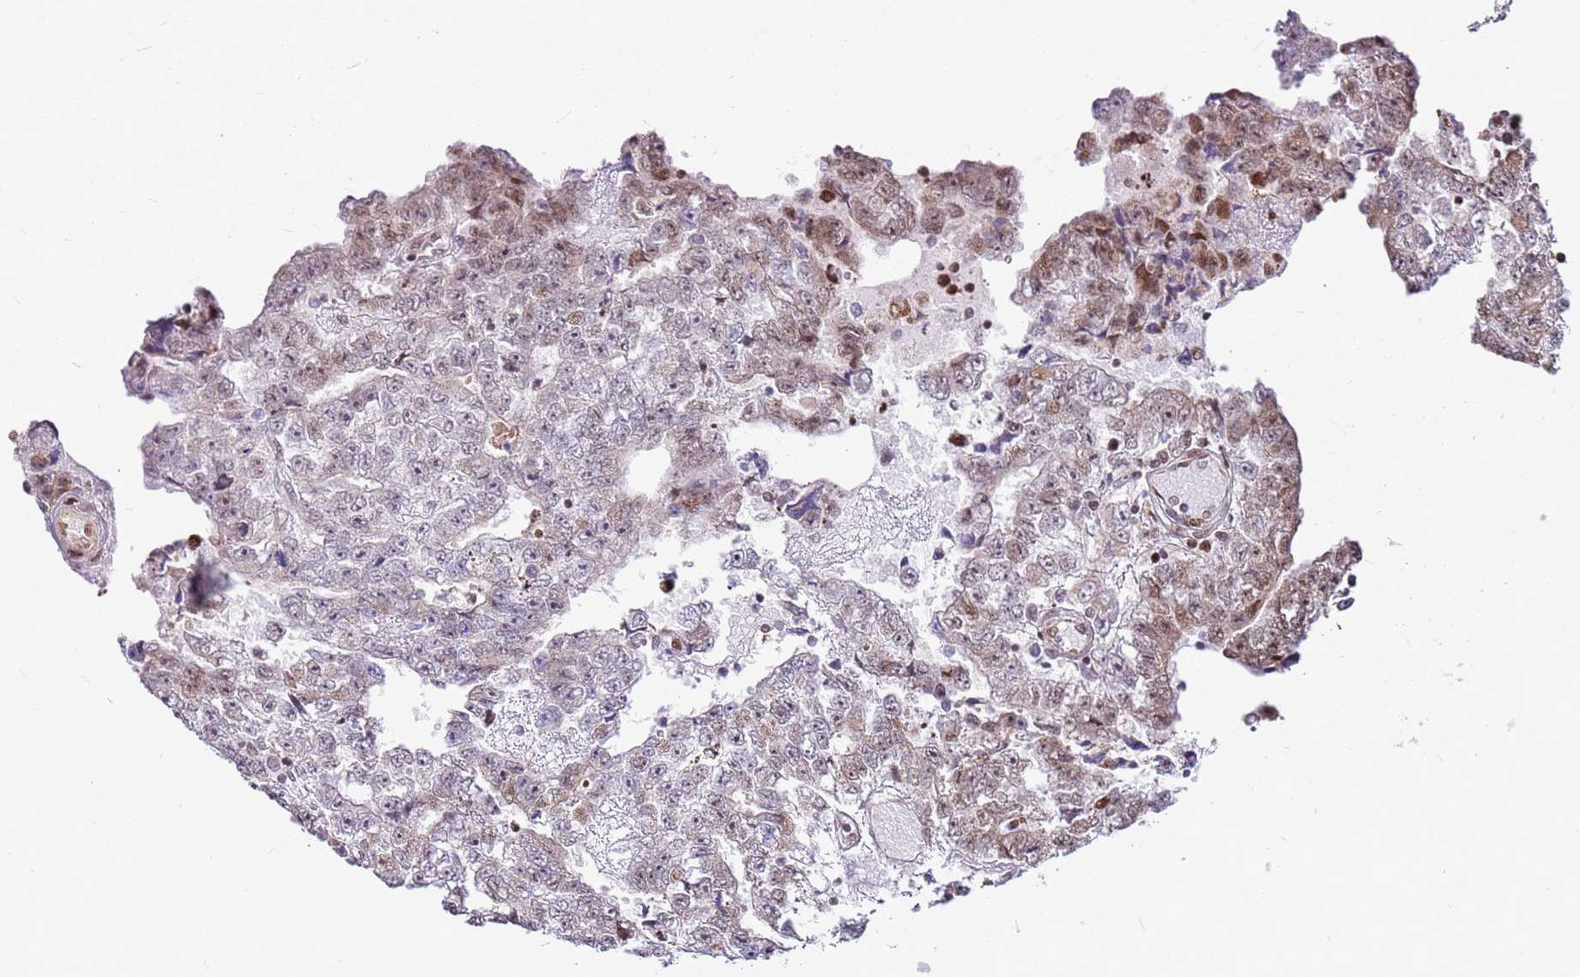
{"staining": {"intensity": "moderate", "quantity": "<25%", "location": "nuclear"}, "tissue": "testis cancer", "cell_type": "Tumor cells", "image_type": "cancer", "snomed": [{"axis": "morphology", "description": "Carcinoma, Embryonal, NOS"}, {"axis": "topography", "description": "Testis"}], "caption": "About <25% of tumor cells in human testis cancer reveal moderate nuclear protein staining as visualized by brown immunohistochemical staining.", "gene": "PCTP", "patient": {"sex": "male", "age": 25}}